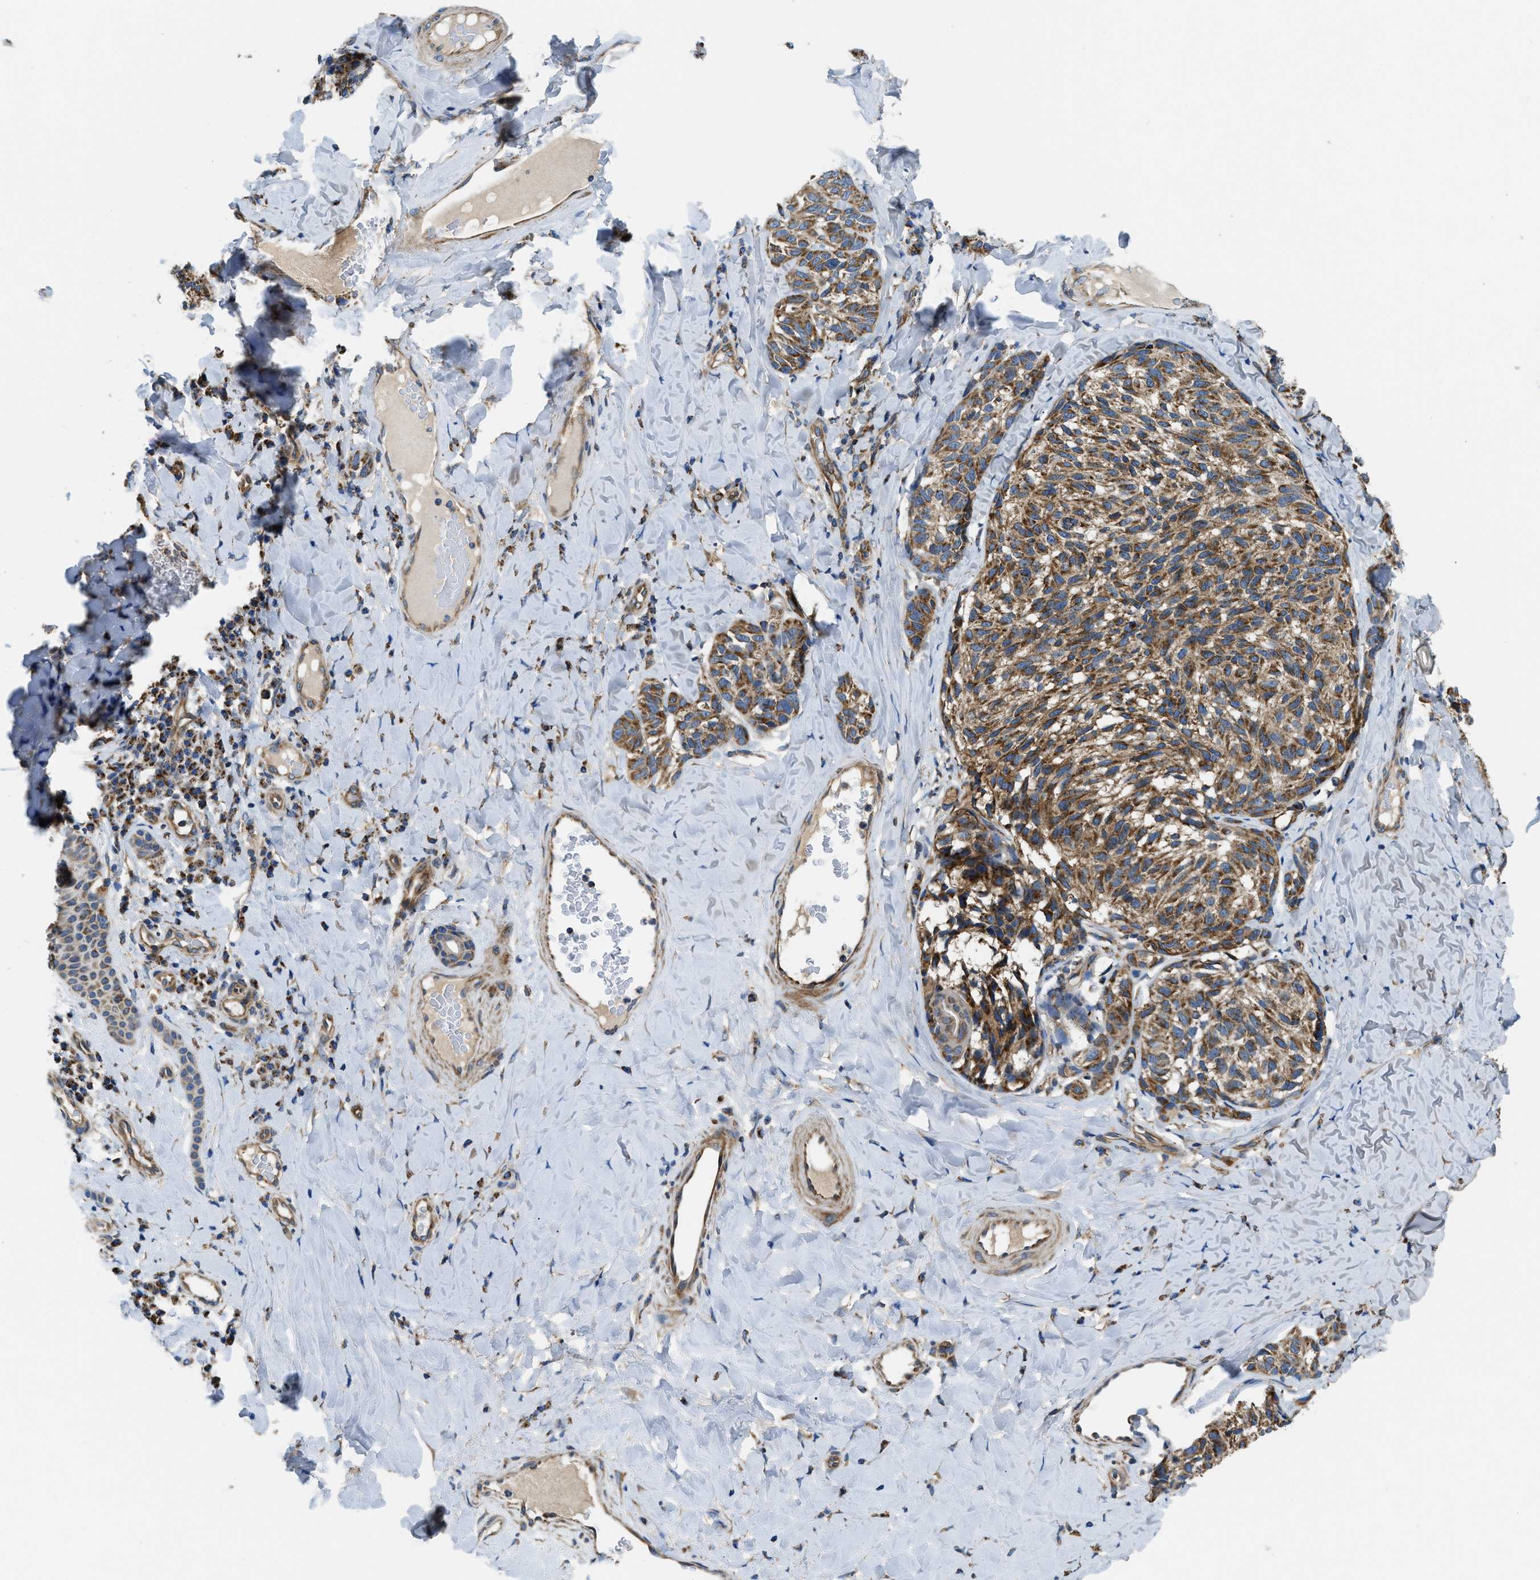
{"staining": {"intensity": "moderate", "quantity": ">75%", "location": "cytoplasmic/membranous"}, "tissue": "melanoma", "cell_type": "Tumor cells", "image_type": "cancer", "snomed": [{"axis": "morphology", "description": "Malignant melanoma, NOS"}, {"axis": "topography", "description": "Skin"}], "caption": "A medium amount of moderate cytoplasmic/membranous positivity is identified in approximately >75% of tumor cells in melanoma tissue.", "gene": "STK33", "patient": {"sex": "female", "age": 73}}